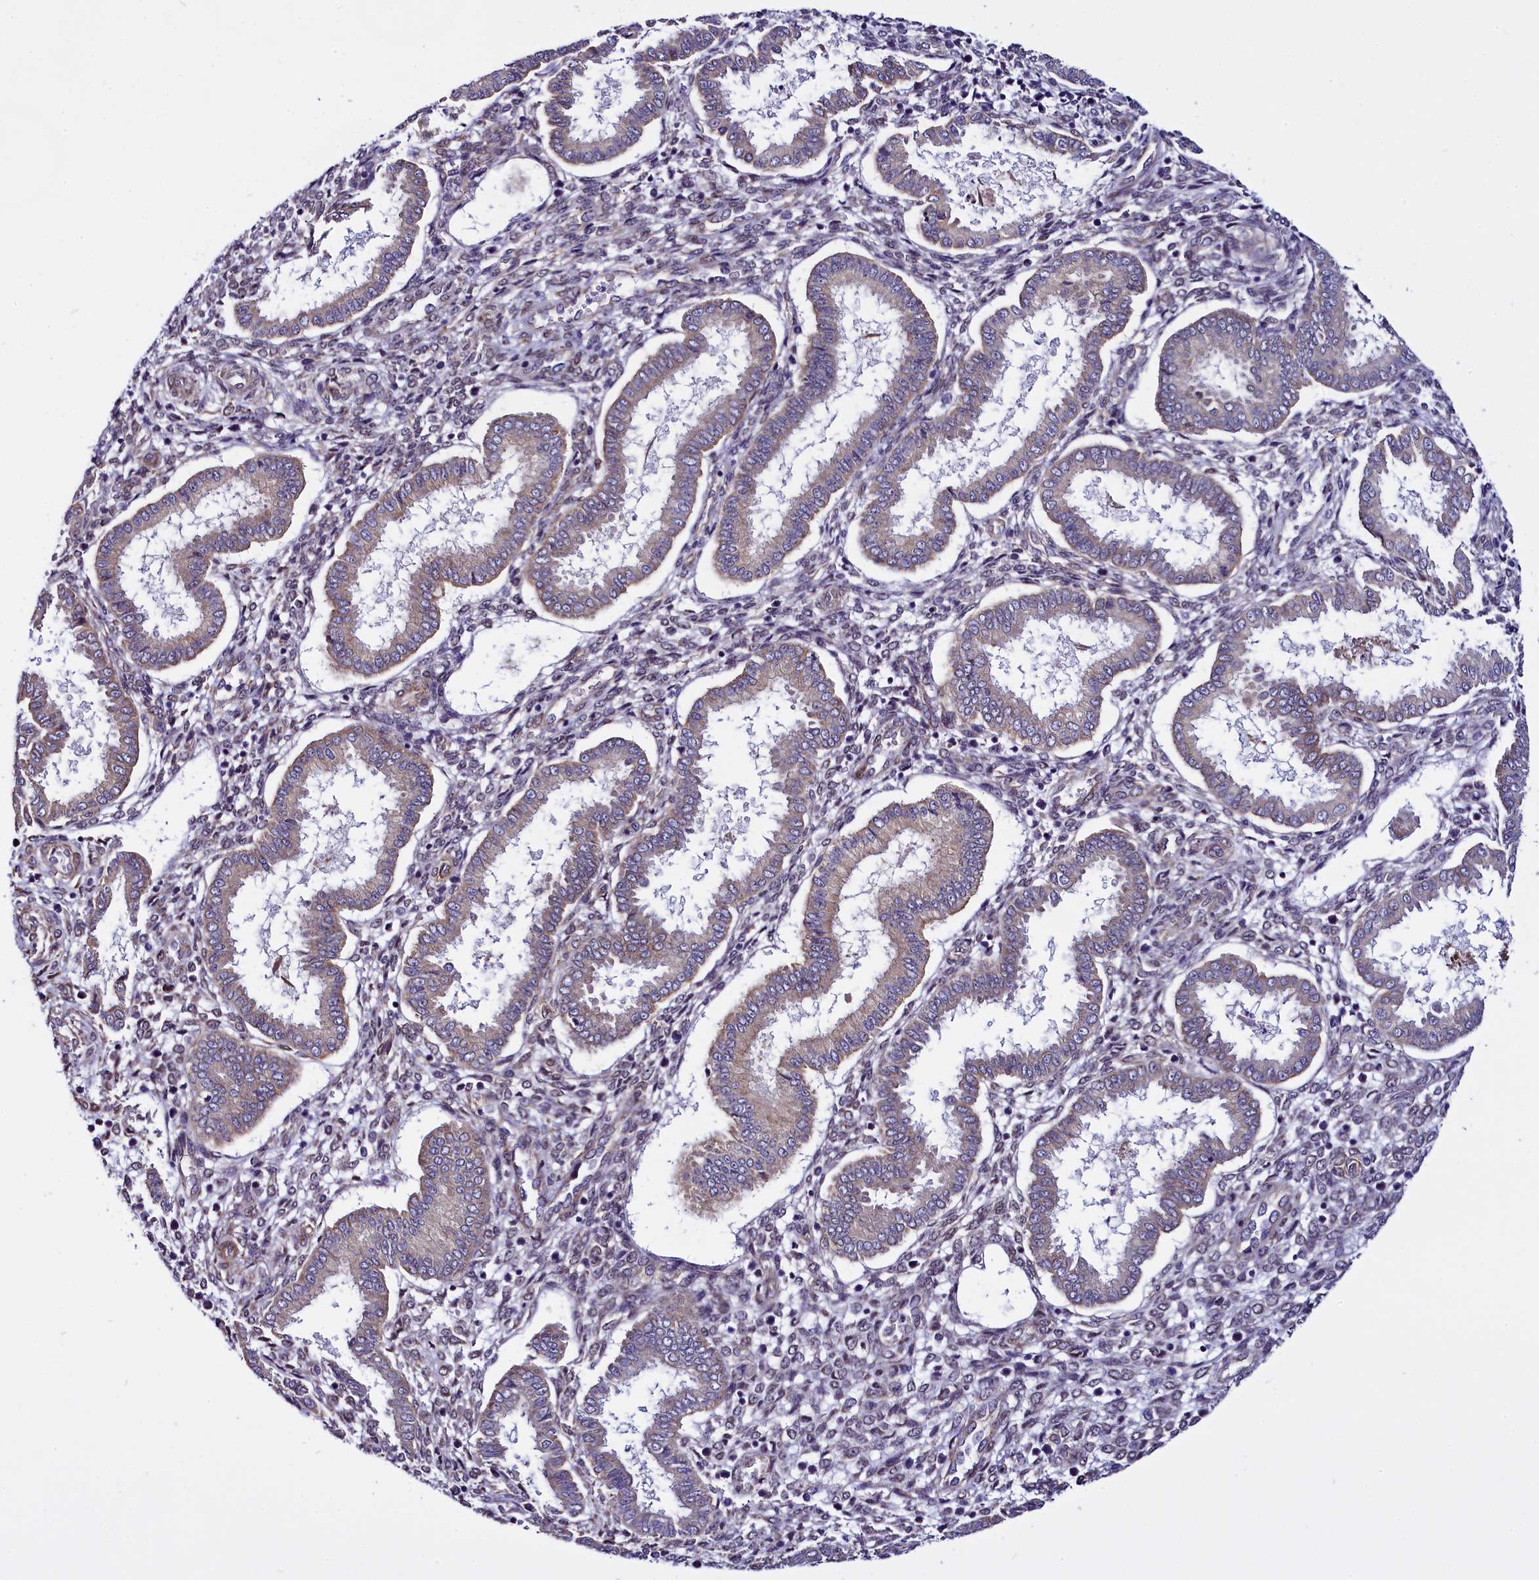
{"staining": {"intensity": "negative", "quantity": "none", "location": "none"}, "tissue": "endometrium", "cell_type": "Cells in endometrial stroma", "image_type": "normal", "snomed": [{"axis": "morphology", "description": "Normal tissue, NOS"}, {"axis": "topography", "description": "Endometrium"}], "caption": "The histopathology image demonstrates no significant expression in cells in endometrial stroma of endometrium. (Immunohistochemistry, brightfield microscopy, high magnification).", "gene": "UACA", "patient": {"sex": "female", "age": 24}}